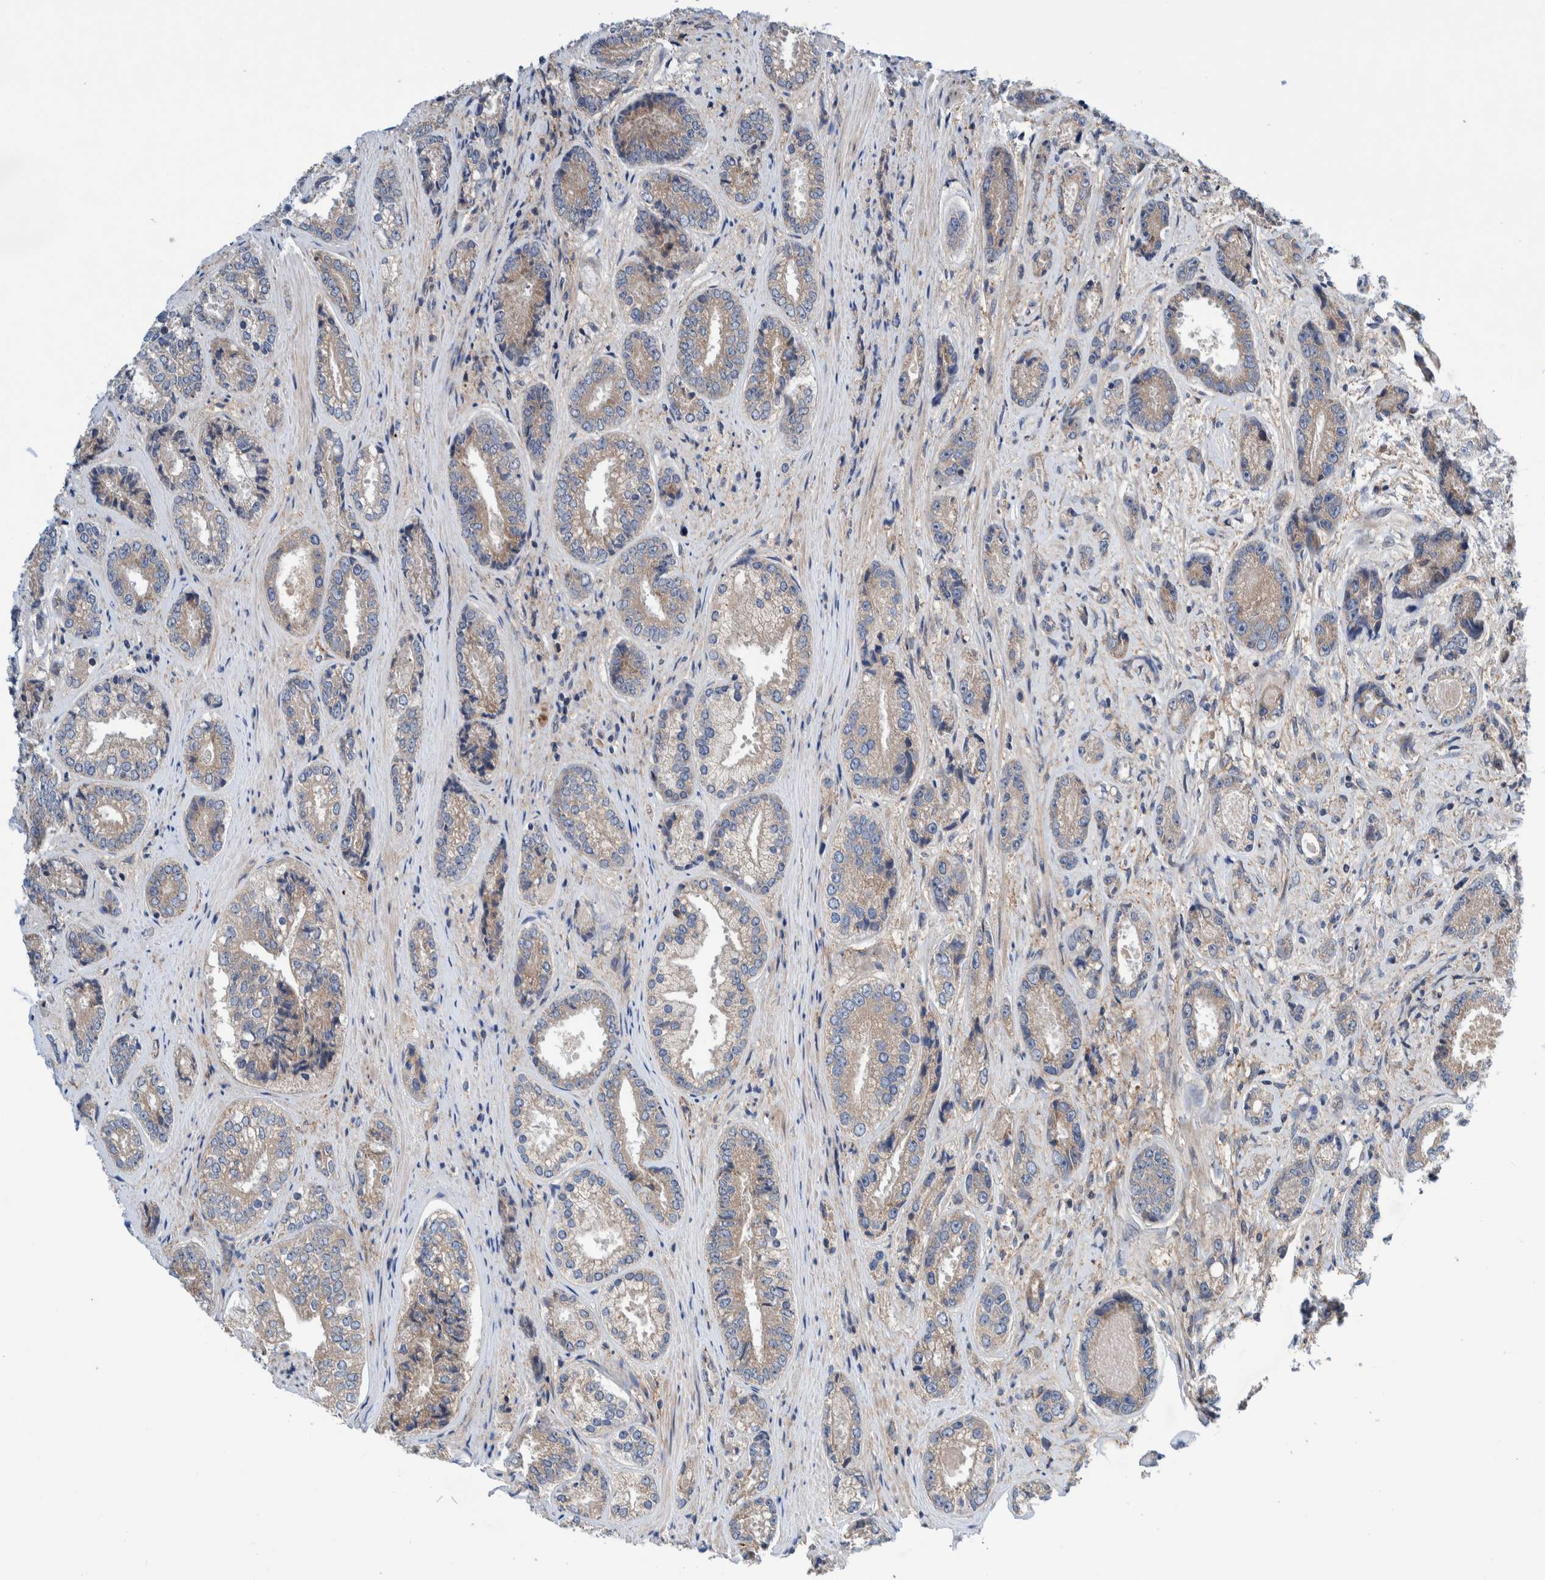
{"staining": {"intensity": "weak", "quantity": "25%-75%", "location": "cytoplasmic/membranous"}, "tissue": "prostate cancer", "cell_type": "Tumor cells", "image_type": "cancer", "snomed": [{"axis": "morphology", "description": "Adenocarcinoma, High grade"}, {"axis": "topography", "description": "Prostate"}], "caption": "A histopathology image of human adenocarcinoma (high-grade) (prostate) stained for a protein shows weak cytoplasmic/membranous brown staining in tumor cells.", "gene": "PIK3R6", "patient": {"sex": "male", "age": 61}}